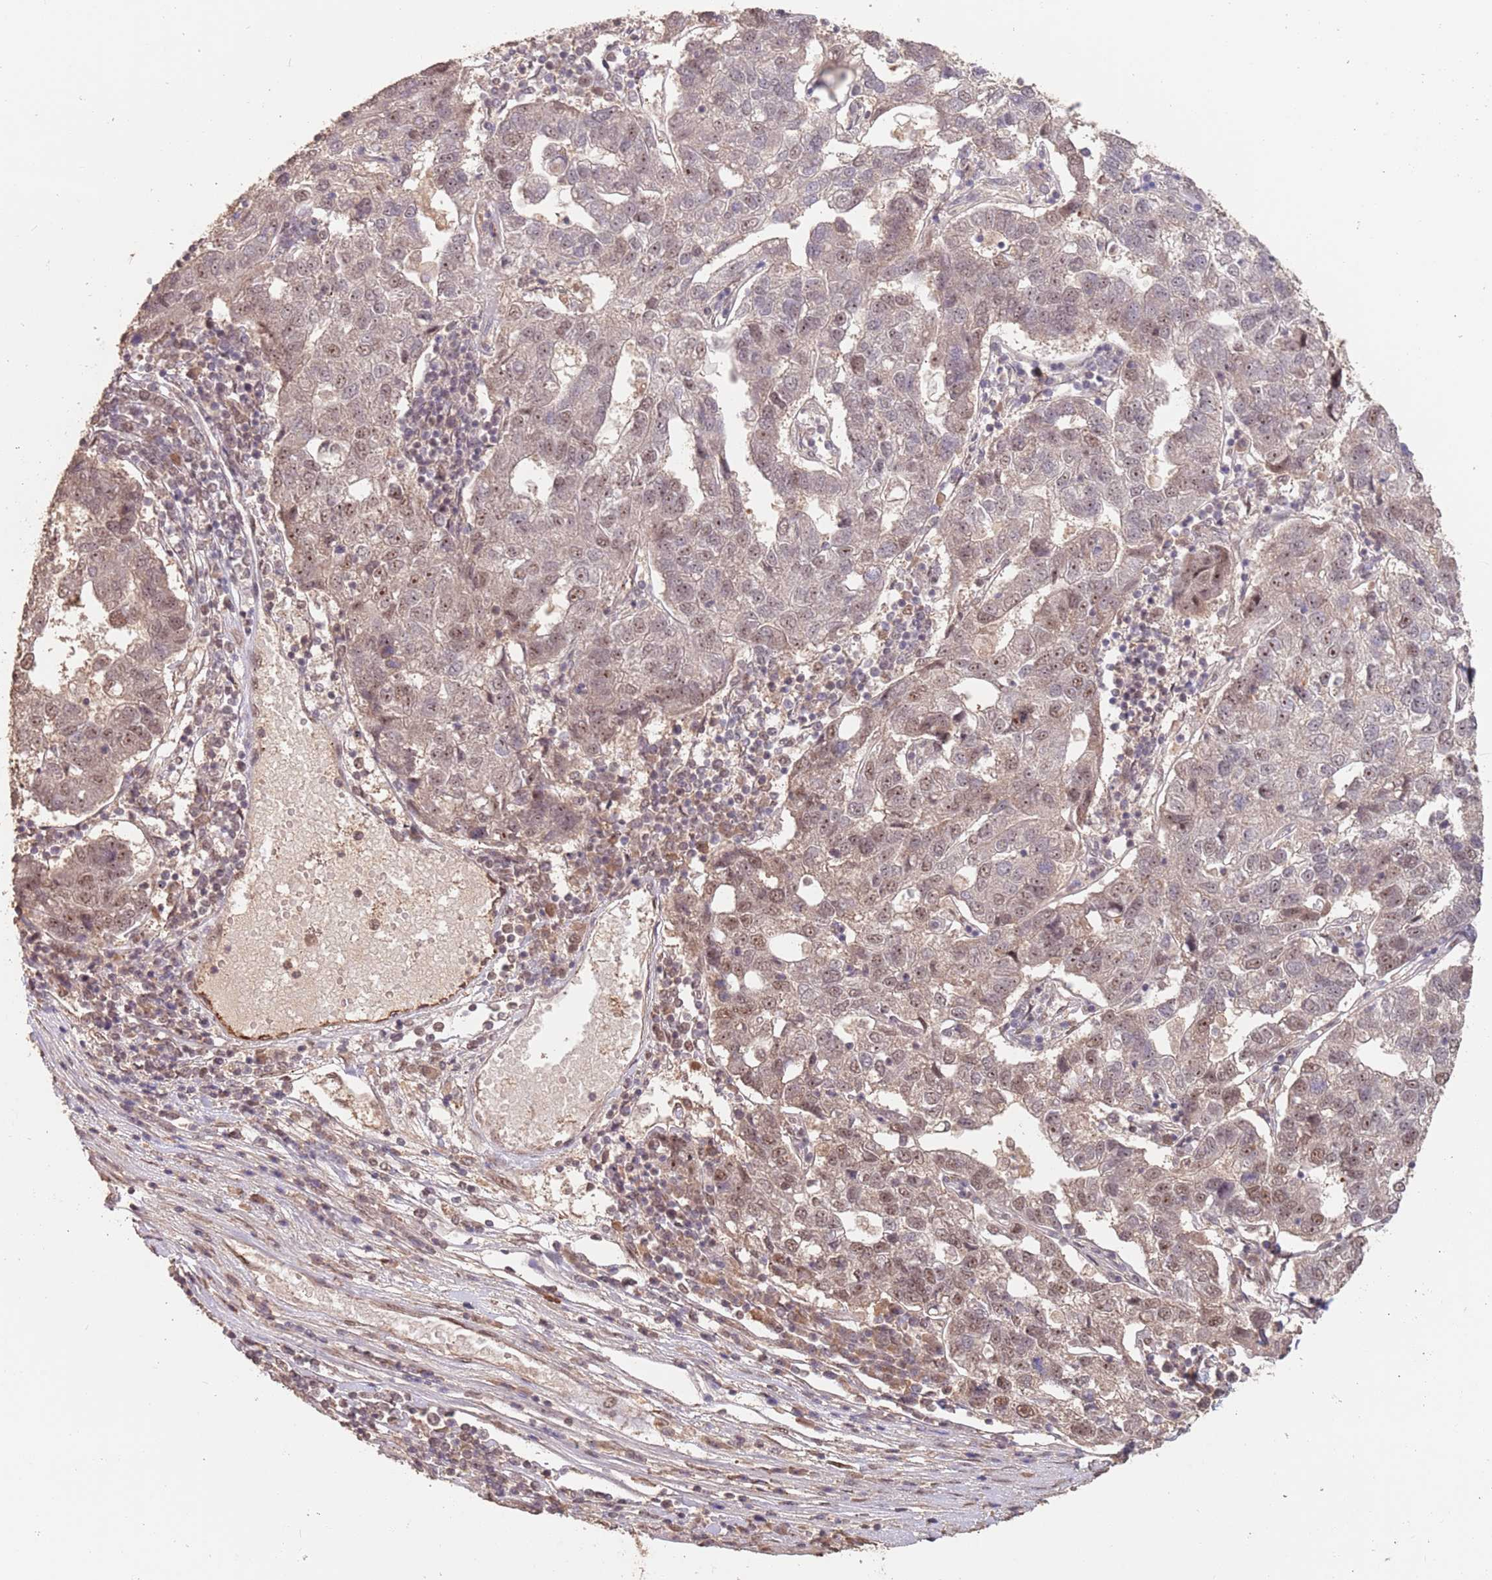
{"staining": {"intensity": "moderate", "quantity": "<25%", "location": "nuclear"}, "tissue": "pancreatic cancer", "cell_type": "Tumor cells", "image_type": "cancer", "snomed": [{"axis": "morphology", "description": "Adenocarcinoma, NOS"}, {"axis": "topography", "description": "Pancreas"}], "caption": "A low amount of moderate nuclear staining is present in about <25% of tumor cells in adenocarcinoma (pancreatic) tissue. (brown staining indicates protein expression, while blue staining denotes nuclei).", "gene": "RFXANK", "patient": {"sex": "female", "age": 61}}